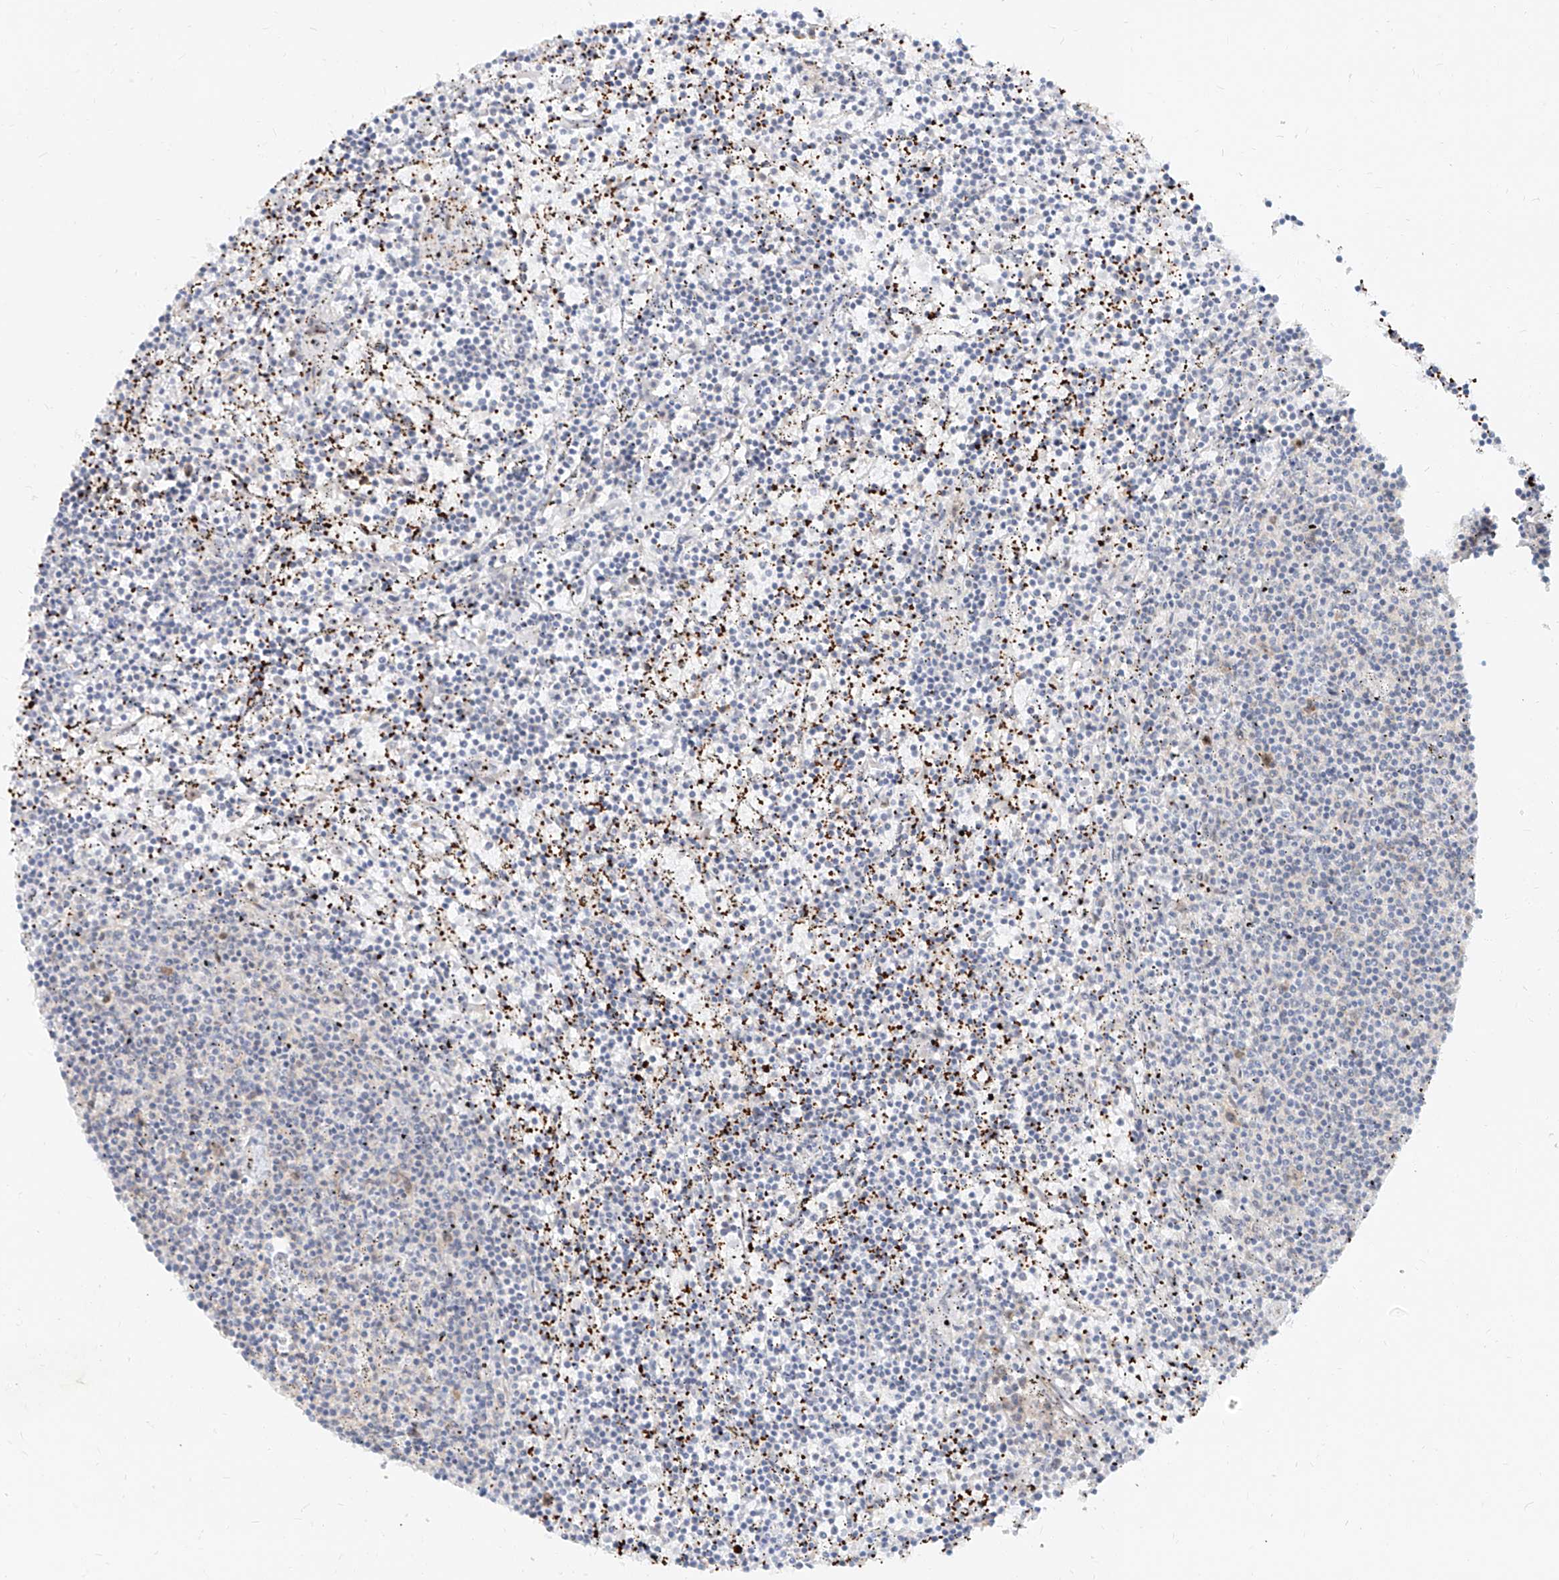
{"staining": {"intensity": "negative", "quantity": "none", "location": "none"}, "tissue": "lymphoma", "cell_type": "Tumor cells", "image_type": "cancer", "snomed": [{"axis": "morphology", "description": "Malignant lymphoma, non-Hodgkin's type, Low grade"}, {"axis": "topography", "description": "Spleen"}], "caption": "DAB immunohistochemical staining of lymphoma shows no significant staining in tumor cells.", "gene": "BYSL", "patient": {"sex": "female", "age": 50}}